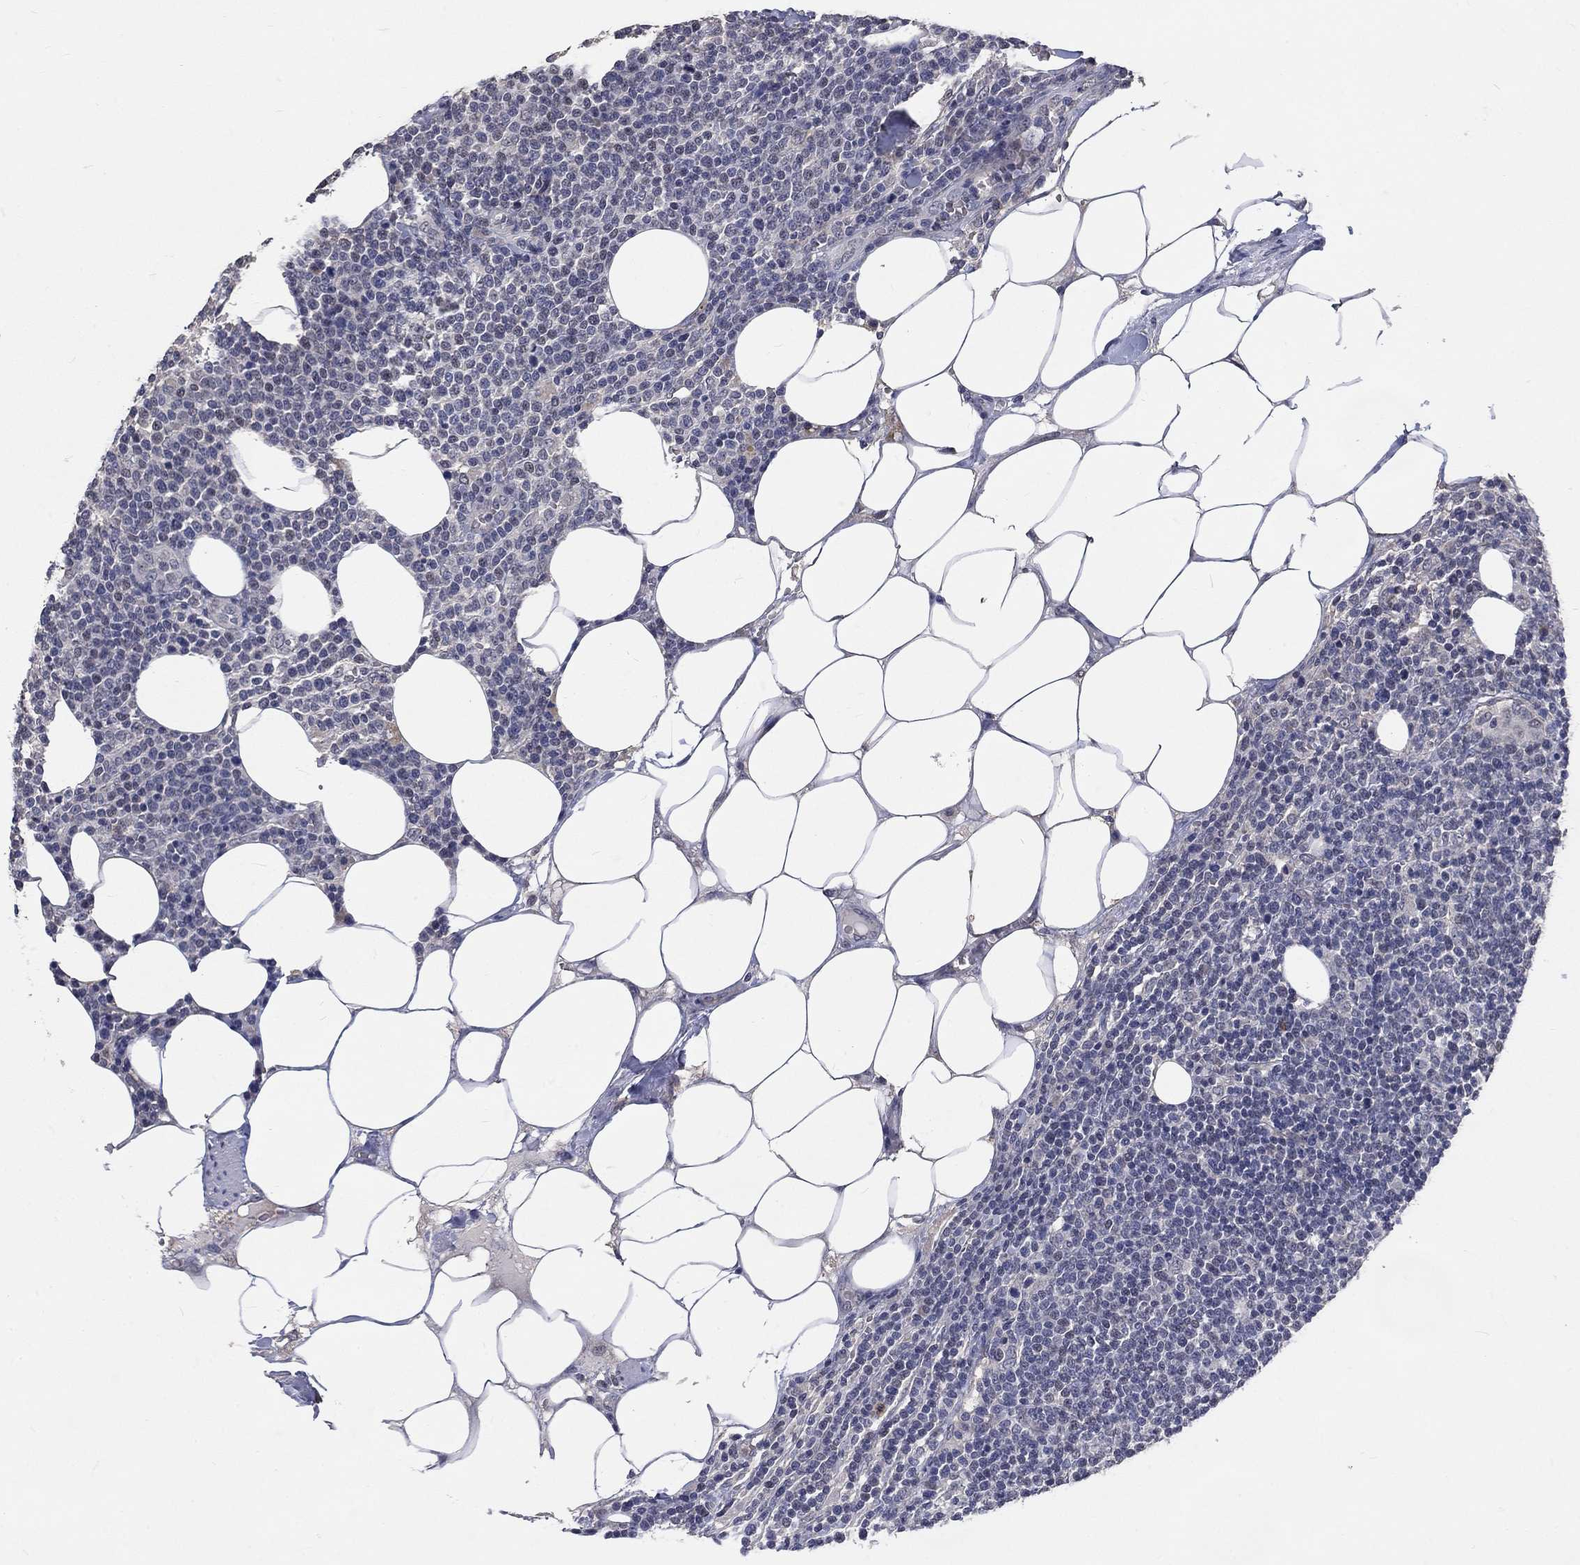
{"staining": {"intensity": "negative", "quantity": "none", "location": "none"}, "tissue": "lymphoma", "cell_type": "Tumor cells", "image_type": "cancer", "snomed": [{"axis": "morphology", "description": "Malignant lymphoma, non-Hodgkin's type, High grade"}, {"axis": "topography", "description": "Lymph node"}], "caption": "The micrograph shows no staining of tumor cells in lymphoma.", "gene": "CHST5", "patient": {"sex": "male", "age": 61}}